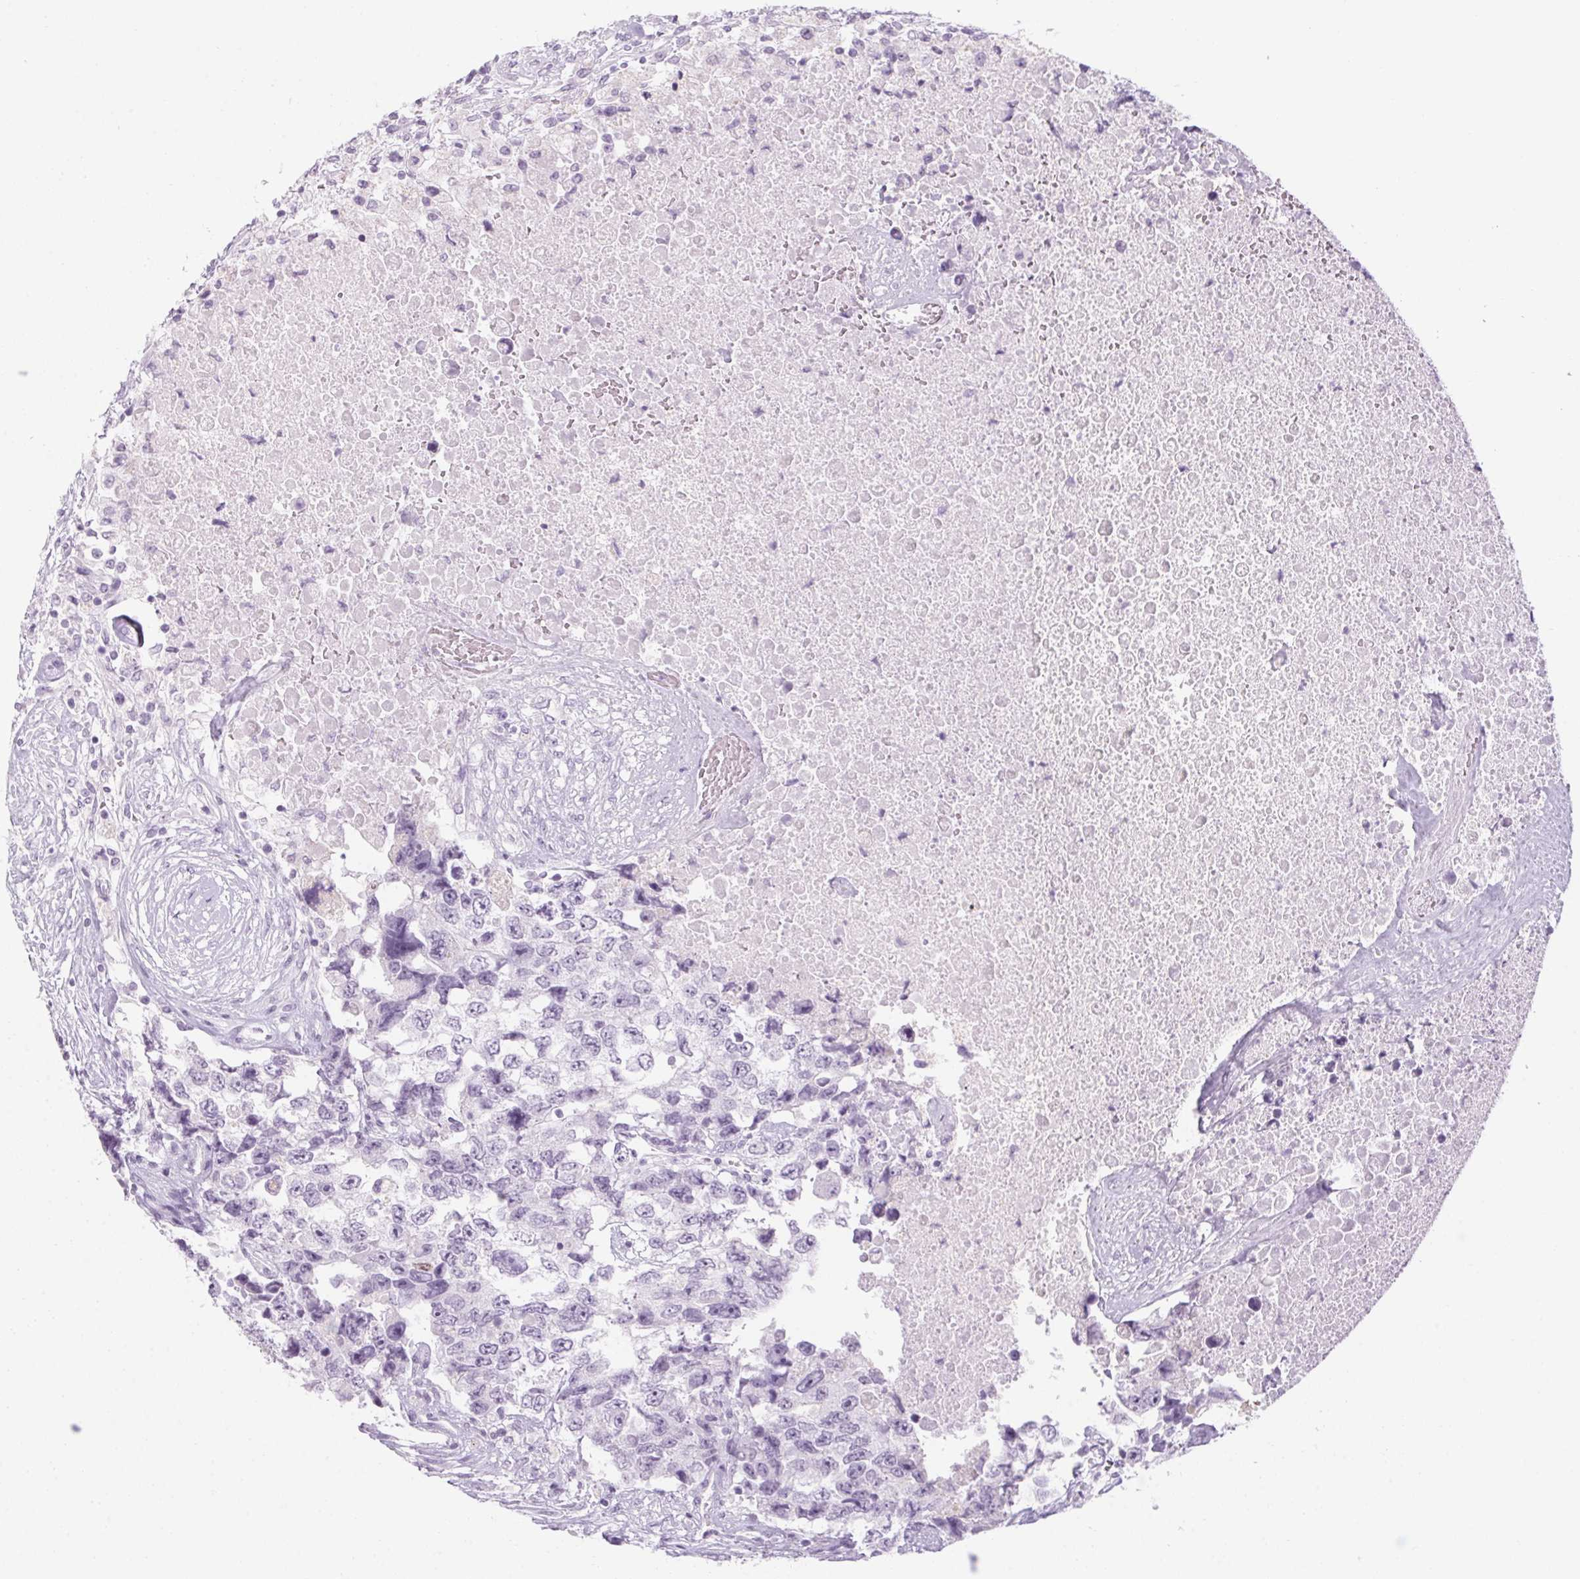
{"staining": {"intensity": "negative", "quantity": "none", "location": "none"}, "tissue": "testis cancer", "cell_type": "Tumor cells", "image_type": "cancer", "snomed": [{"axis": "morphology", "description": "Carcinoma, Embryonal, NOS"}, {"axis": "topography", "description": "Testis"}], "caption": "The histopathology image displays no staining of tumor cells in embryonal carcinoma (testis).", "gene": "RPTN", "patient": {"sex": "male", "age": 24}}